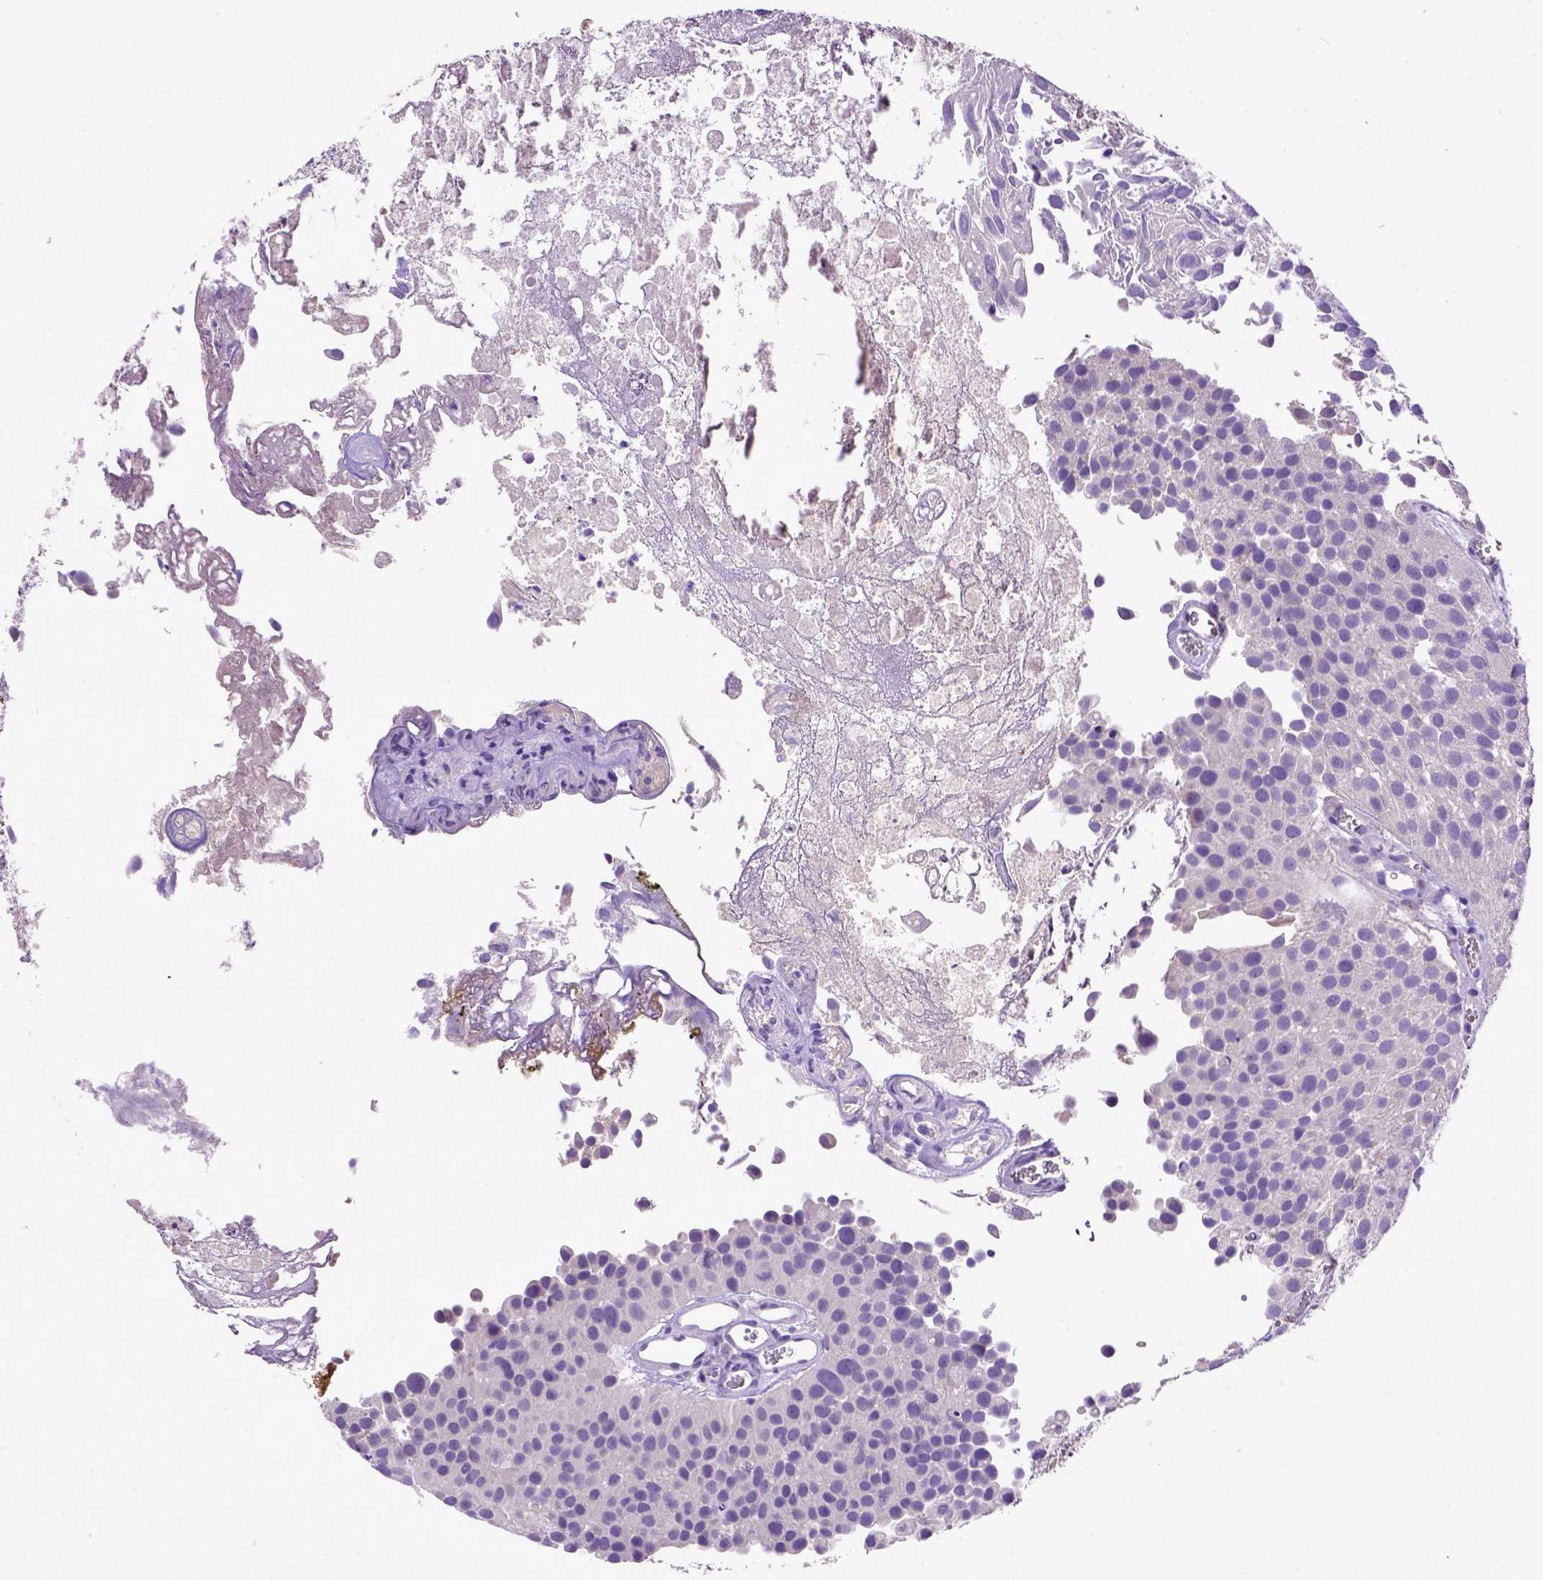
{"staining": {"intensity": "negative", "quantity": "none", "location": "none"}, "tissue": "urothelial cancer", "cell_type": "Tumor cells", "image_type": "cancer", "snomed": [{"axis": "morphology", "description": "Urothelial carcinoma, Low grade"}, {"axis": "topography", "description": "Urinary bladder"}], "caption": "Immunohistochemistry (IHC) of human urothelial cancer shows no expression in tumor cells. (Brightfield microscopy of DAB IHC at high magnification).", "gene": "DEPDC1B", "patient": {"sex": "female", "age": 69}}